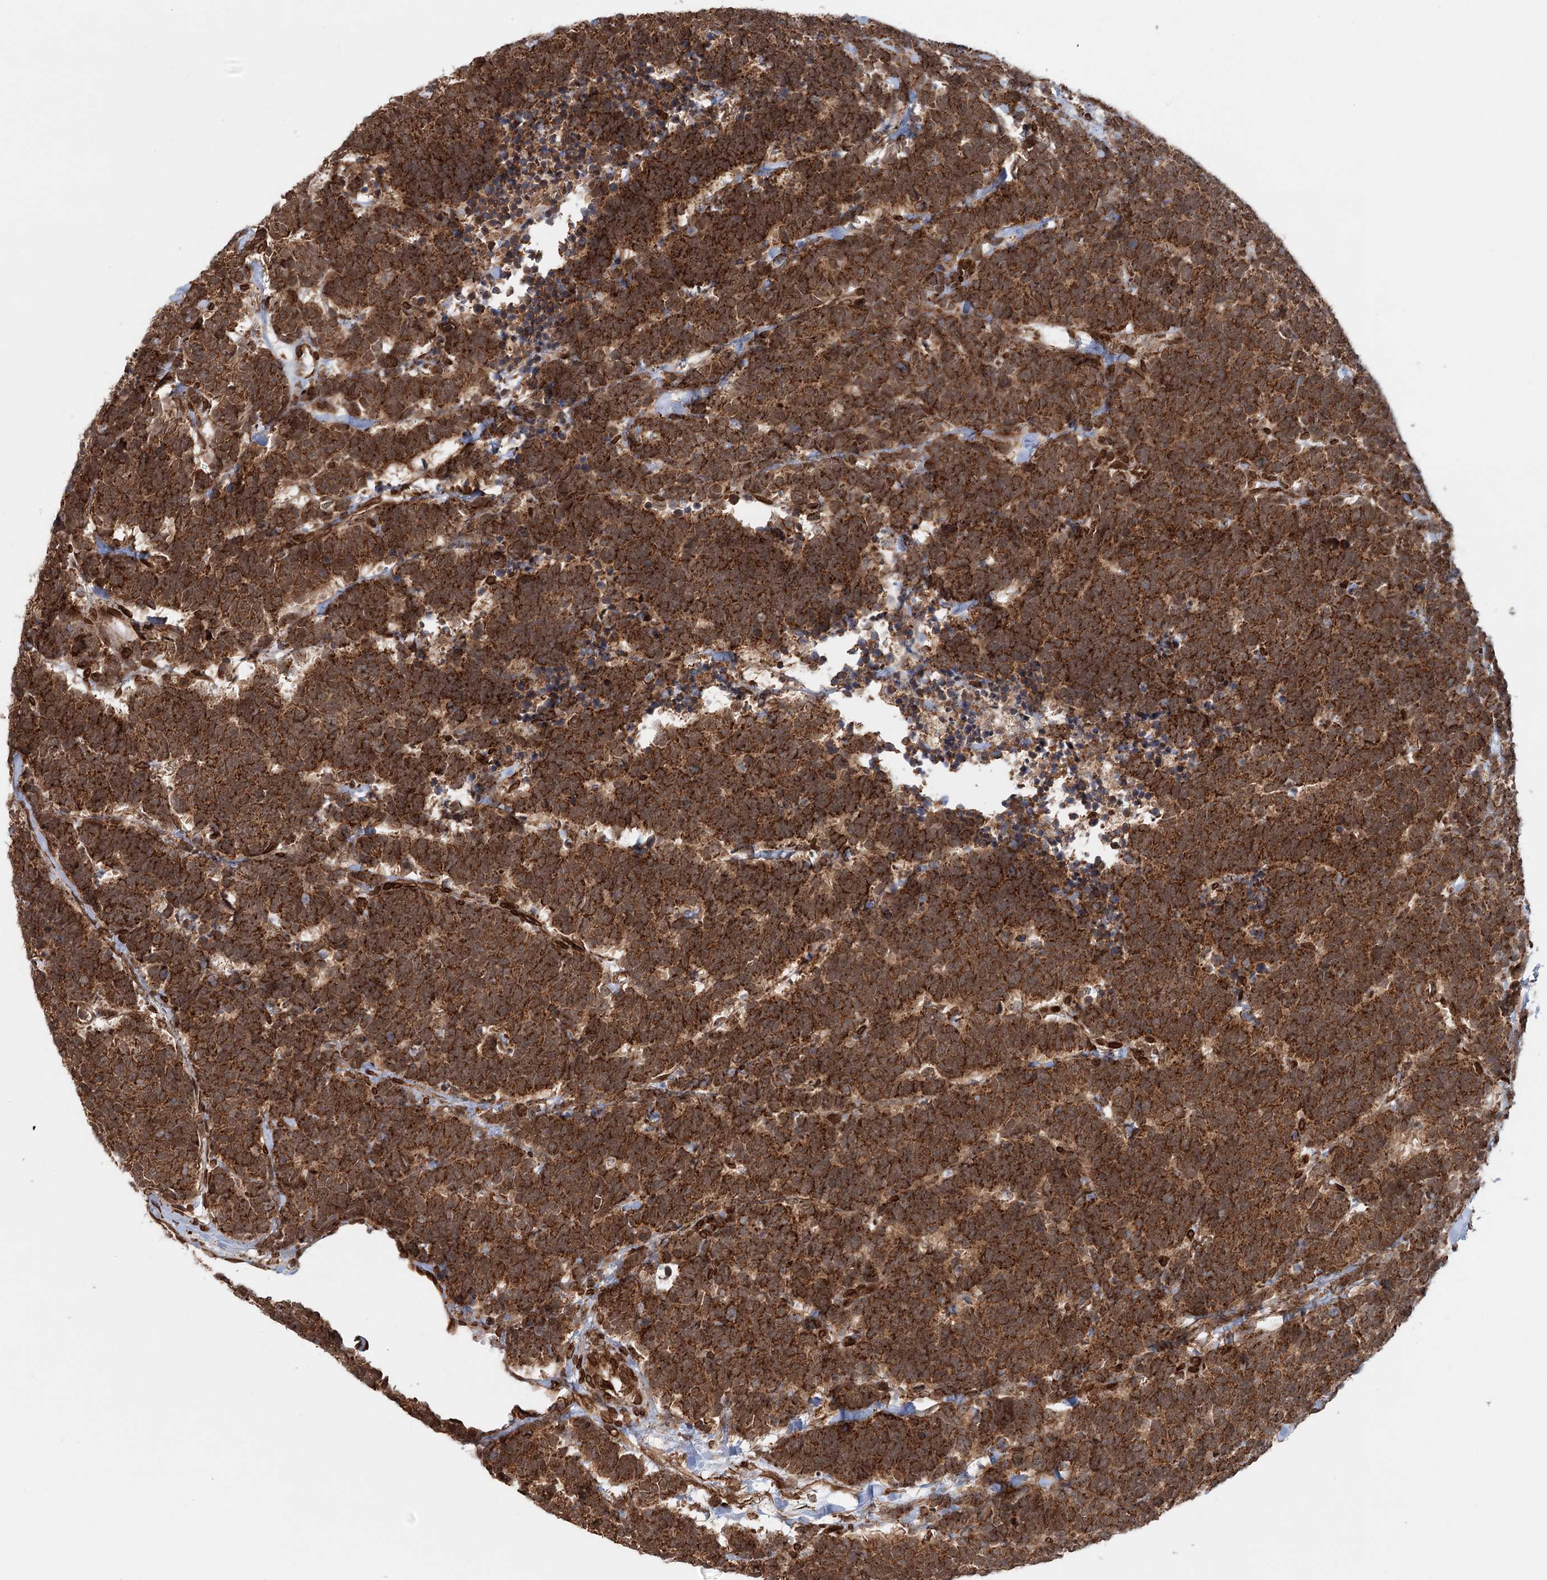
{"staining": {"intensity": "strong", "quantity": ">75%", "location": "cytoplasmic/membranous"}, "tissue": "carcinoid", "cell_type": "Tumor cells", "image_type": "cancer", "snomed": [{"axis": "morphology", "description": "Carcinoma, NOS"}, {"axis": "morphology", "description": "Carcinoid, malignant, NOS"}, {"axis": "topography", "description": "Urinary bladder"}], "caption": "Protein staining of carcinoid tissue exhibits strong cytoplasmic/membranous expression in approximately >75% of tumor cells.", "gene": "BCKDHA", "patient": {"sex": "male", "age": 57}}